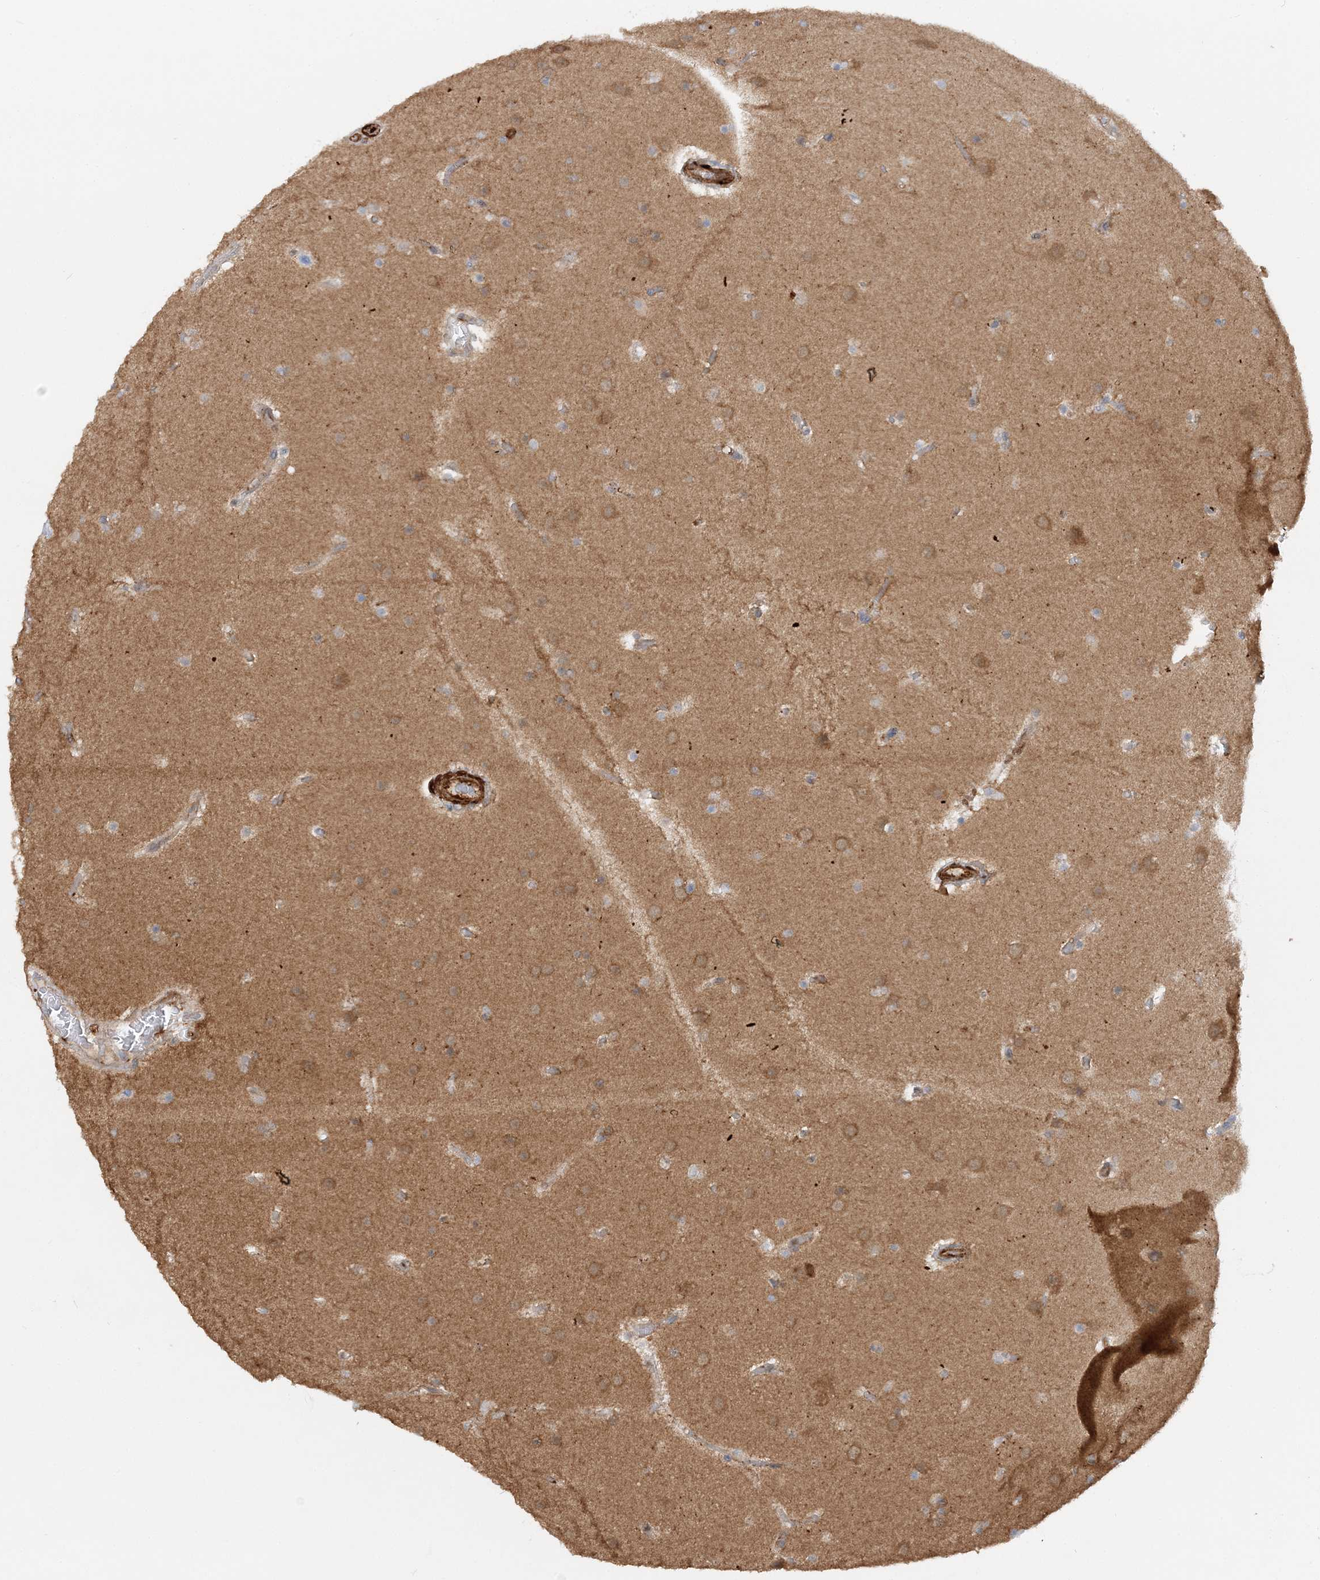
{"staining": {"intensity": "moderate", "quantity": ">75%", "location": "cytoplasmic/membranous"}, "tissue": "glioma", "cell_type": "Tumor cells", "image_type": "cancer", "snomed": [{"axis": "morphology", "description": "Glioma, malignant, High grade"}, {"axis": "topography", "description": "Cerebral cortex"}], "caption": "Approximately >75% of tumor cells in glioma exhibit moderate cytoplasmic/membranous protein staining as visualized by brown immunohistochemical staining.", "gene": "DSTN", "patient": {"sex": "female", "age": 36}}